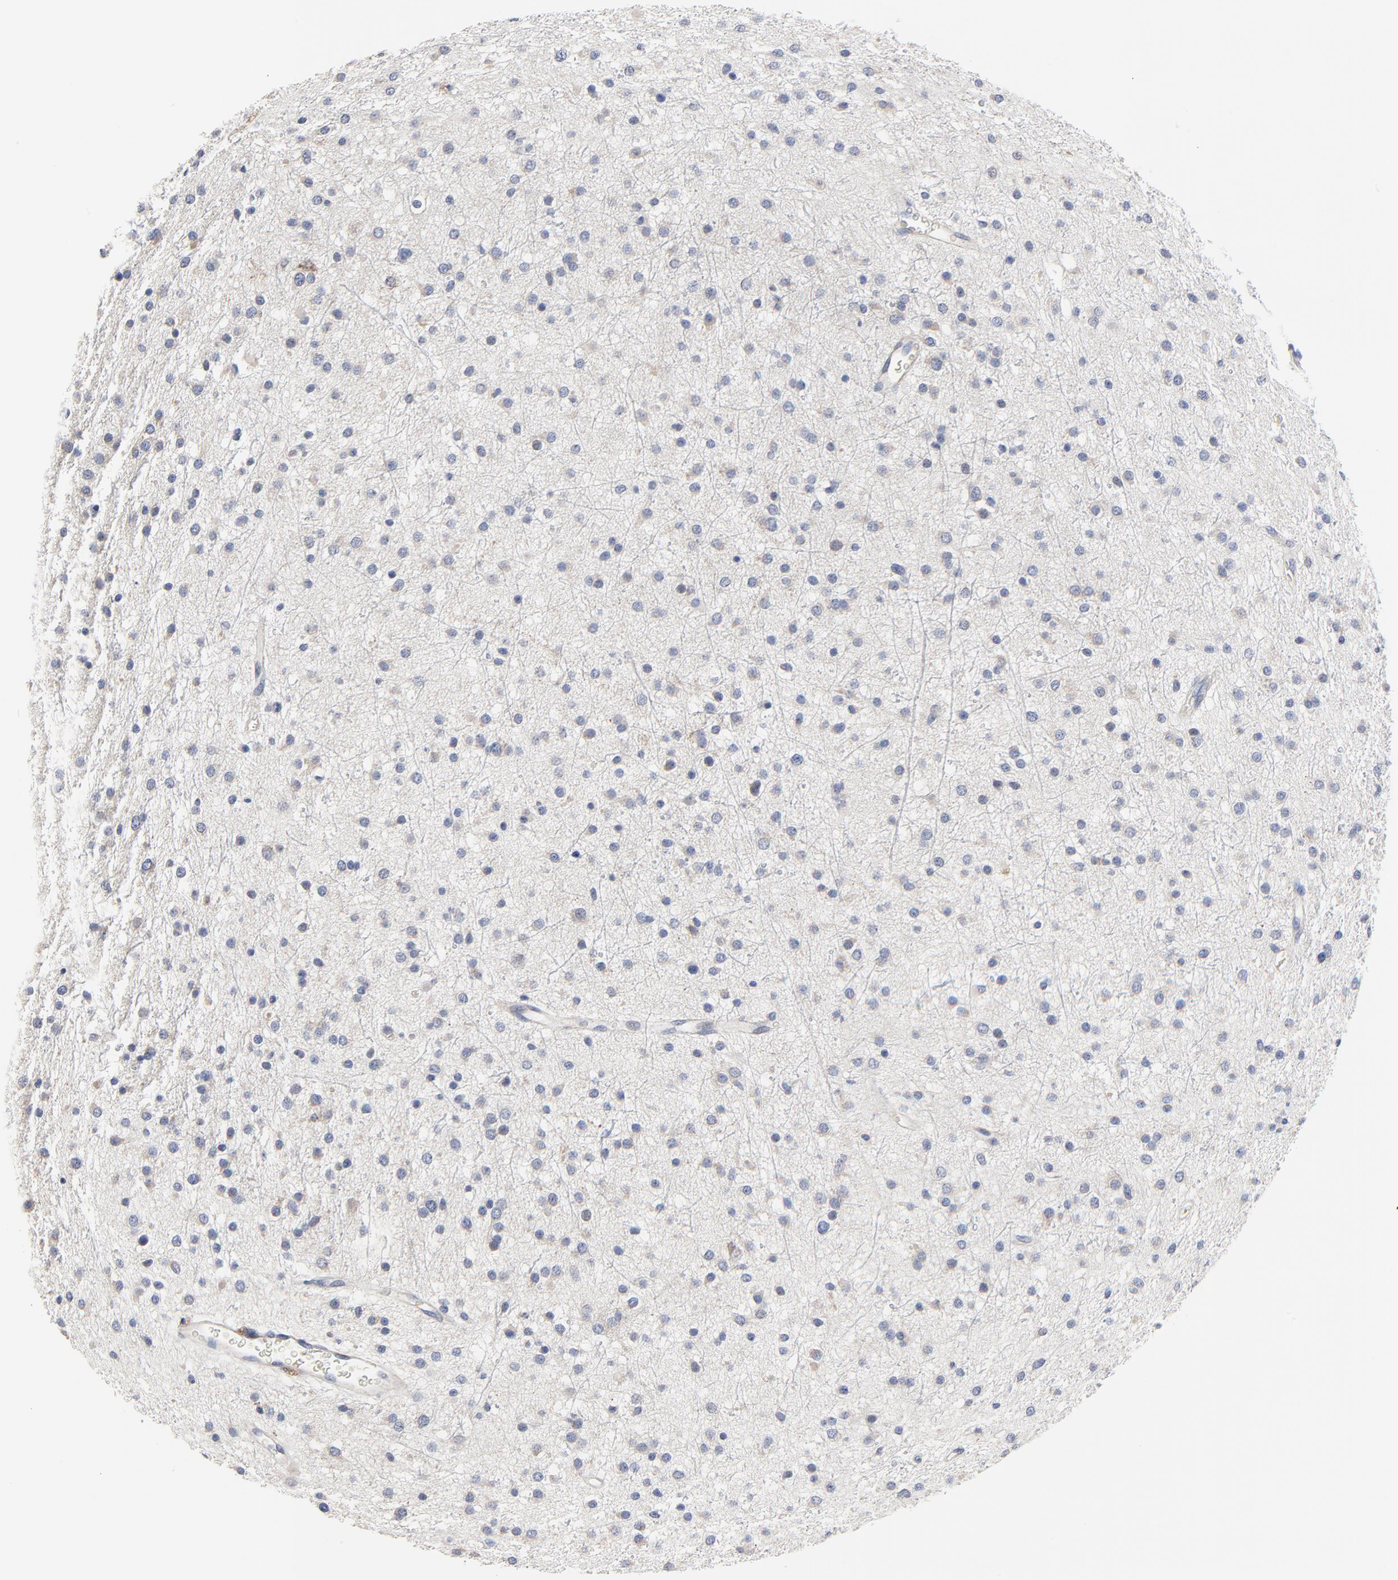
{"staining": {"intensity": "weak", "quantity": "25%-75%", "location": "cytoplasmic/membranous"}, "tissue": "glioma", "cell_type": "Tumor cells", "image_type": "cancer", "snomed": [{"axis": "morphology", "description": "Glioma, malignant, Low grade"}, {"axis": "topography", "description": "Brain"}], "caption": "Tumor cells reveal weak cytoplasmic/membranous expression in about 25%-75% of cells in malignant glioma (low-grade).", "gene": "DHRSX", "patient": {"sex": "female", "age": 36}}